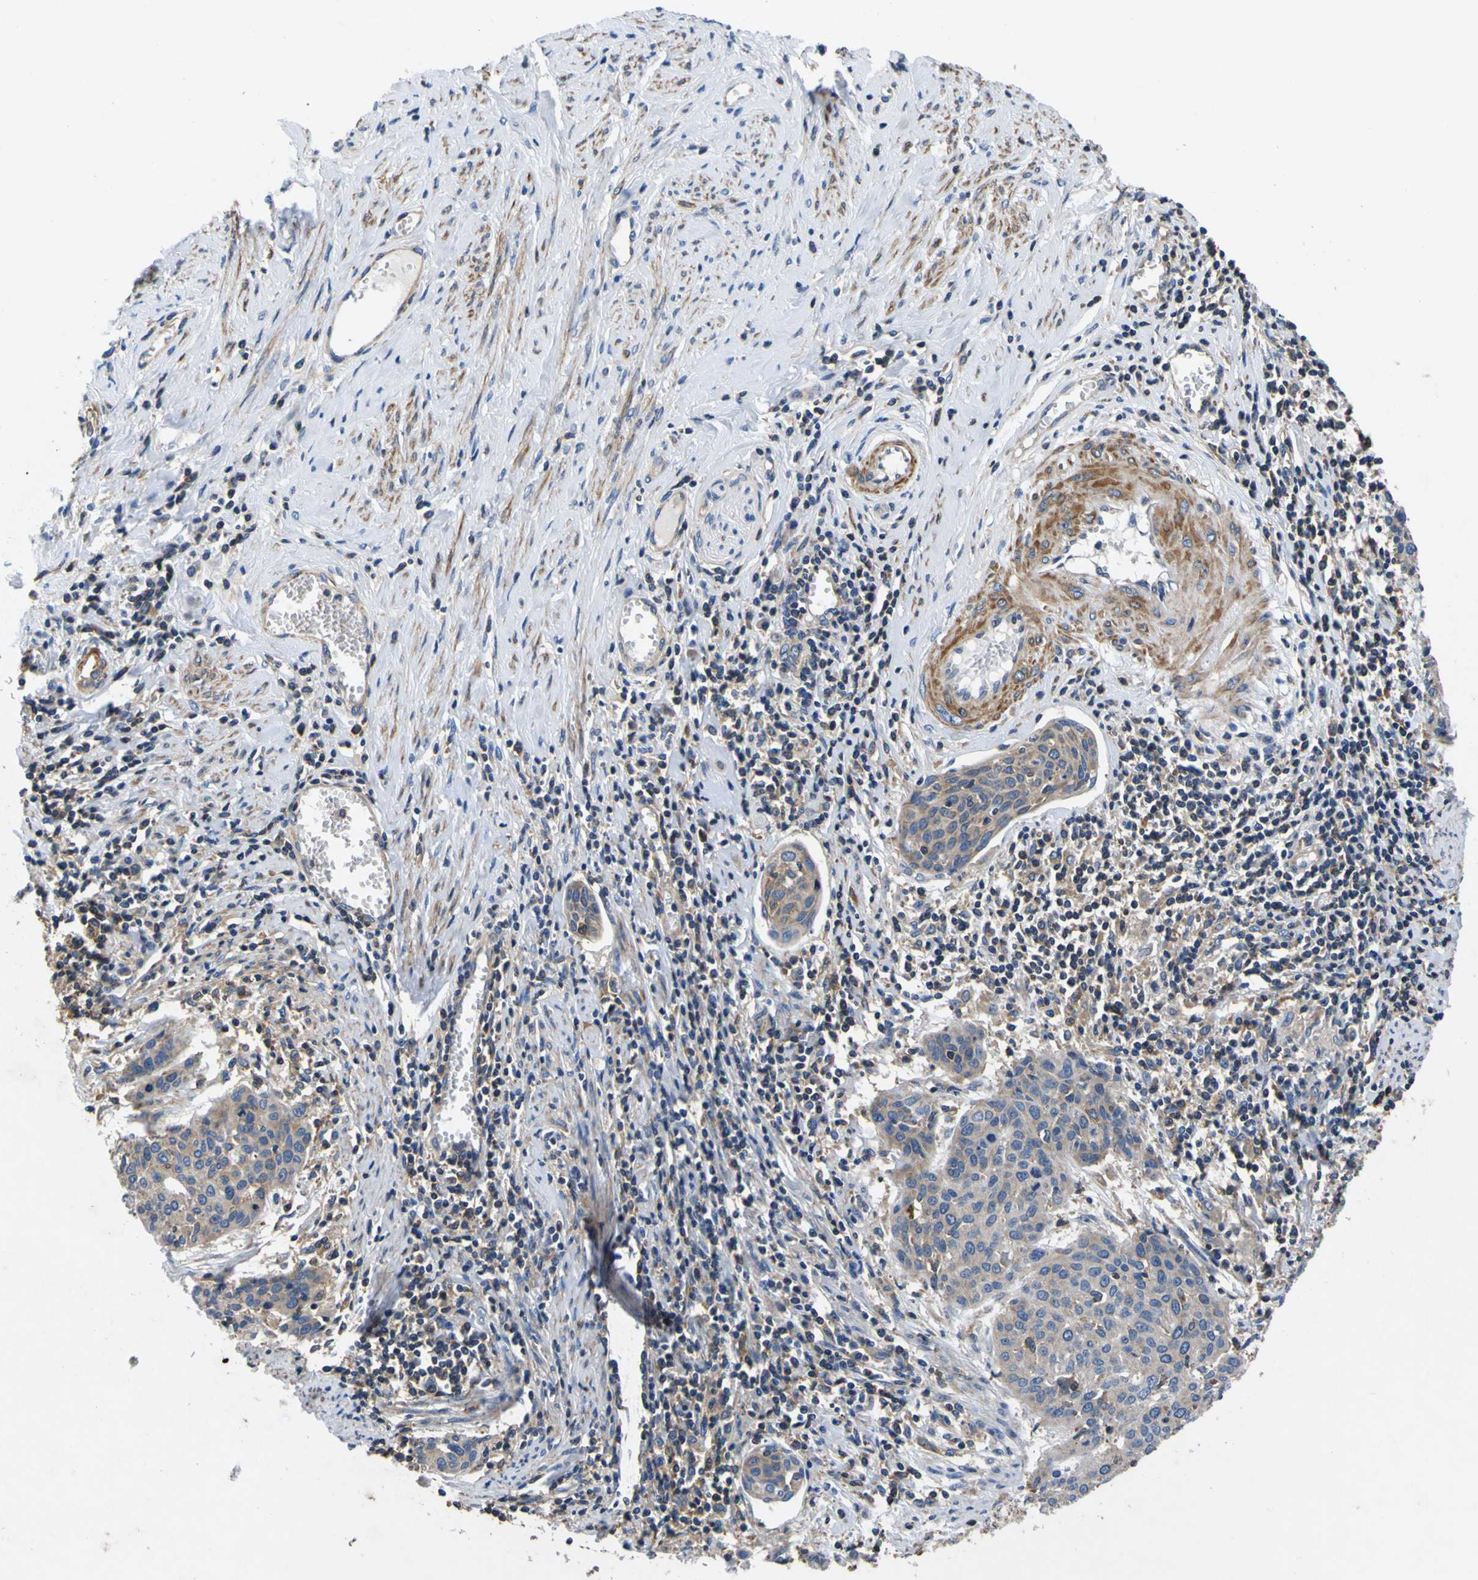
{"staining": {"intensity": "weak", "quantity": ">75%", "location": "cytoplasmic/membranous"}, "tissue": "cervical cancer", "cell_type": "Tumor cells", "image_type": "cancer", "snomed": [{"axis": "morphology", "description": "Squamous cell carcinoma, NOS"}, {"axis": "topography", "description": "Cervix"}], "caption": "Weak cytoplasmic/membranous protein staining is seen in approximately >75% of tumor cells in cervical squamous cell carcinoma. (Stains: DAB in brown, nuclei in blue, Microscopy: brightfield microscopy at high magnification).", "gene": "CNR2", "patient": {"sex": "female", "age": 38}}